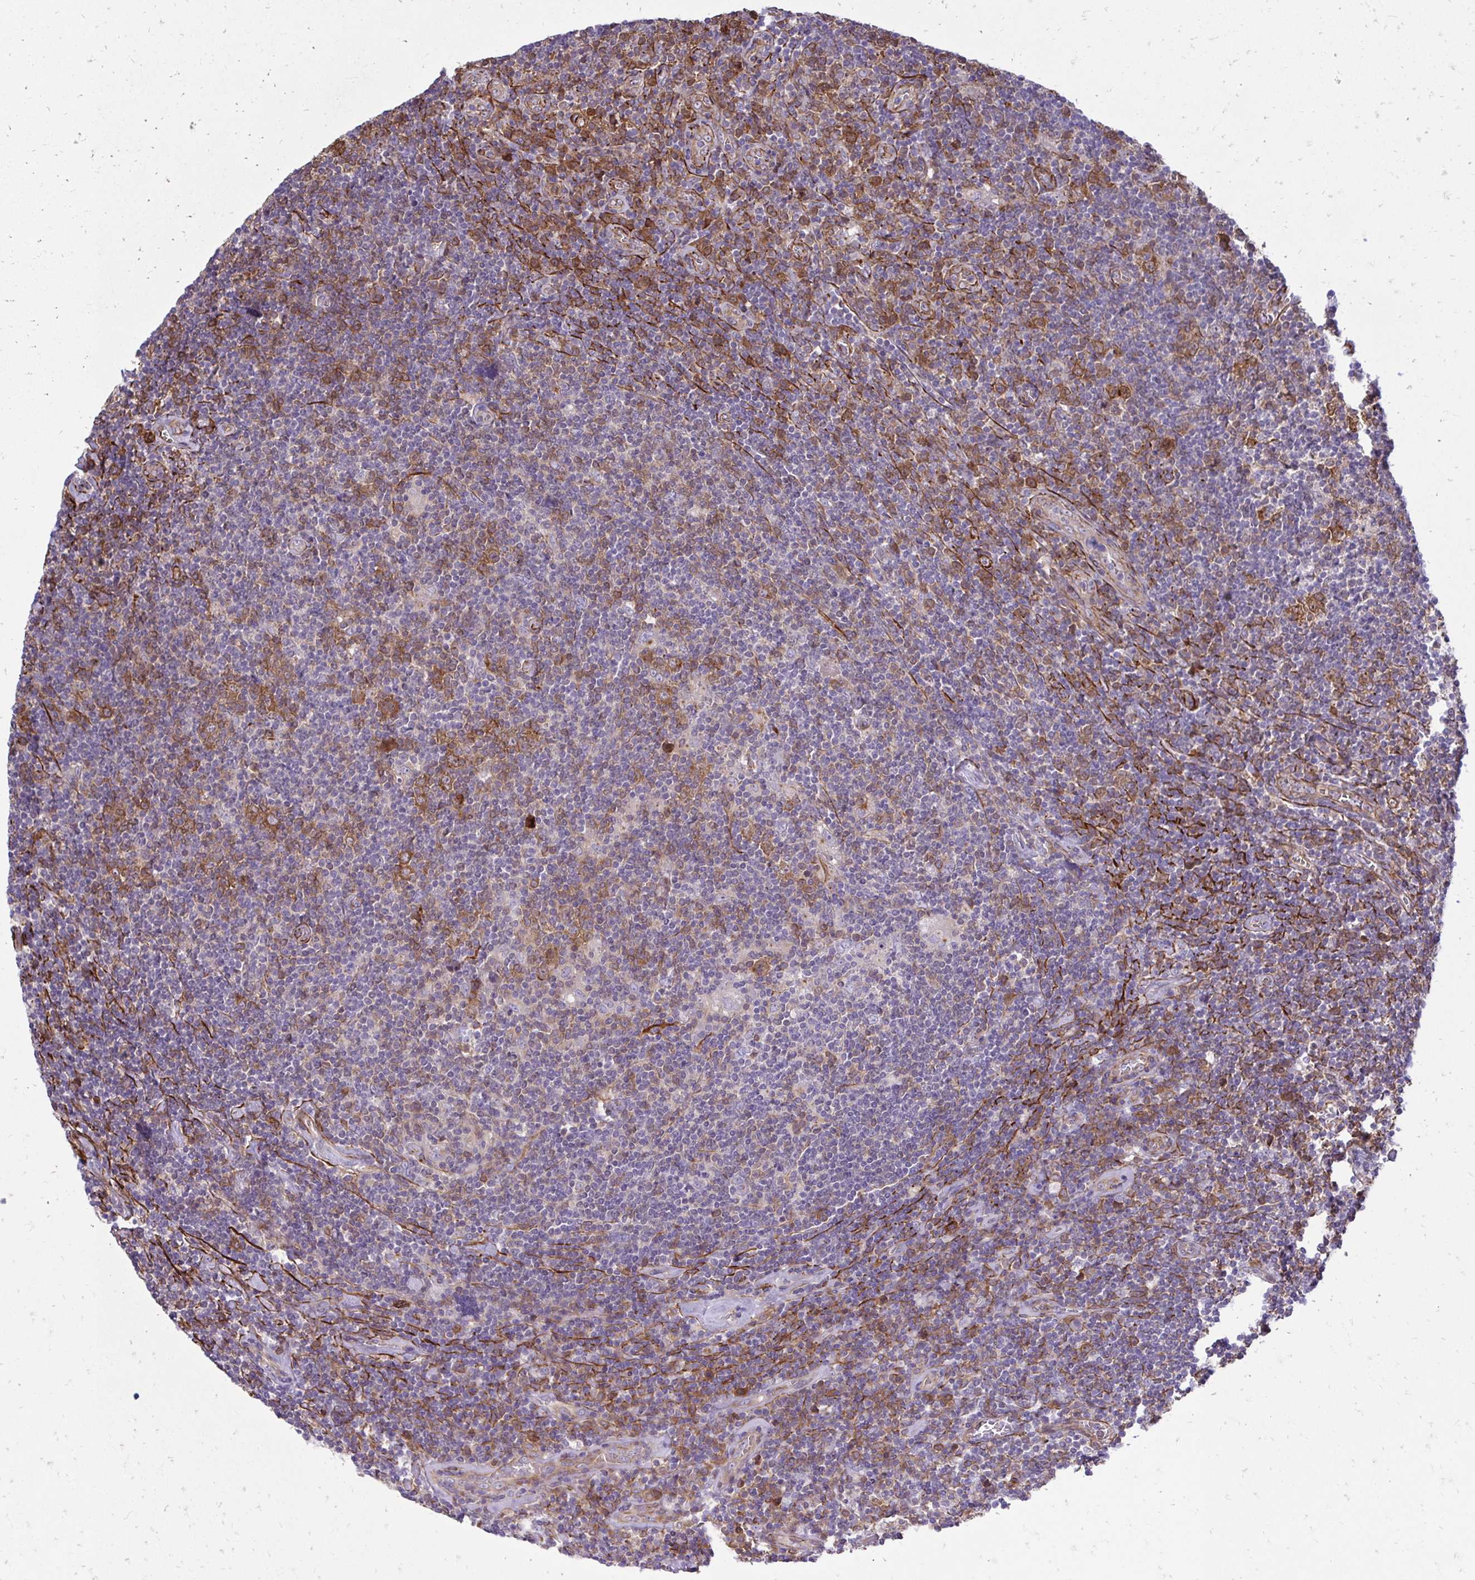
{"staining": {"intensity": "moderate", "quantity": "25%-75%", "location": "cytoplasmic/membranous"}, "tissue": "lymphoma", "cell_type": "Tumor cells", "image_type": "cancer", "snomed": [{"axis": "morphology", "description": "Hodgkin's disease, NOS"}, {"axis": "topography", "description": "Lymph node"}], "caption": "Lymphoma tissue shows moderate cytoplasmic/membranous staining in approximately 25%-75% of tumor cells, visualized by immunohistochemistry.", "gene": "CTPS1", "patient": {"sex": "male", "age": 40}}